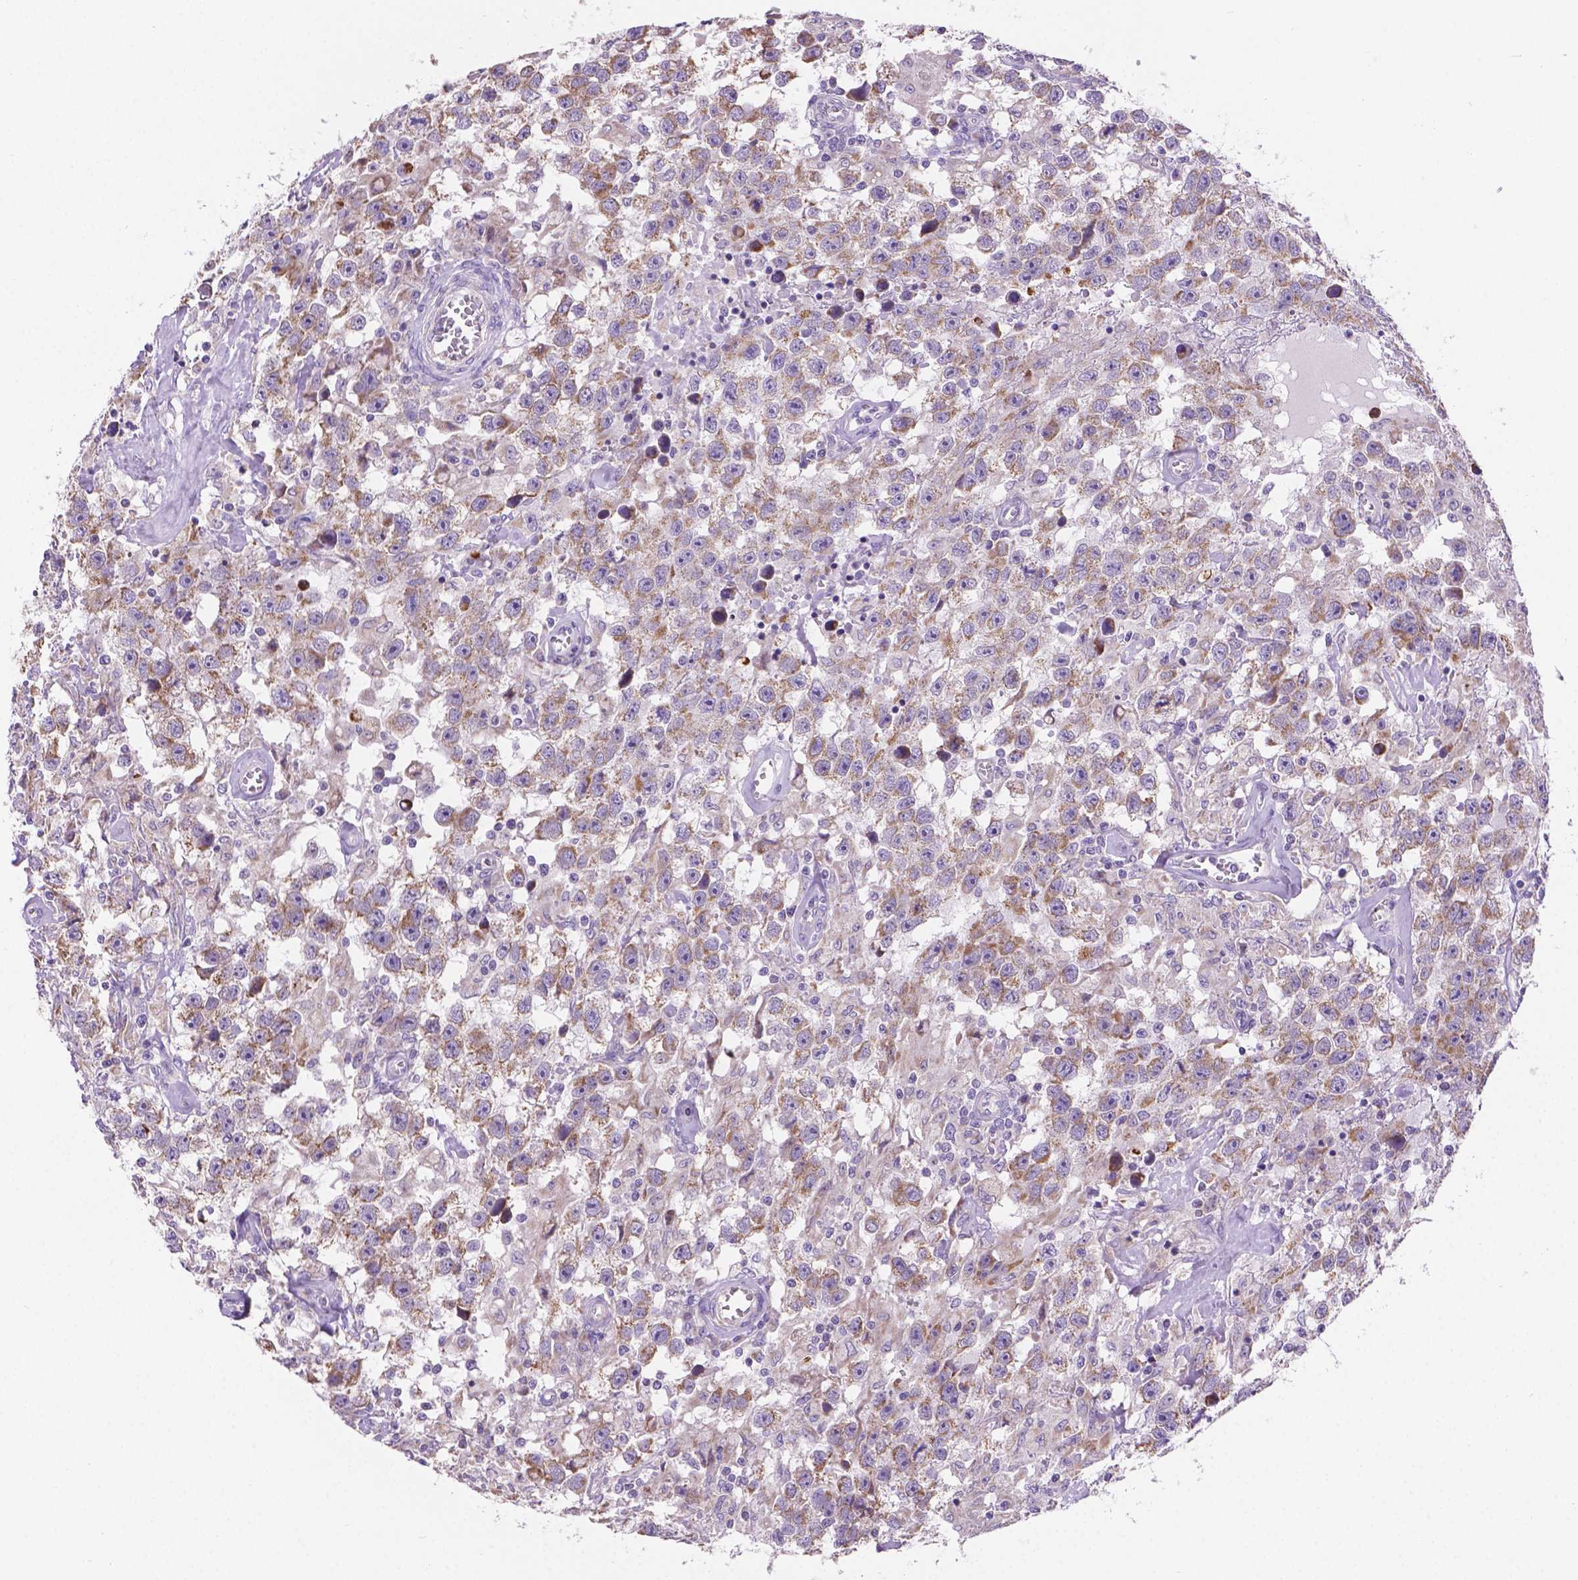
{"staining": {"intensity": "moderate", "quantity": "25%-75%", "location": "cytoplasmic/membranous"}, "tissue": "testis cancer", "cell_type": "Tumor cells", "image_type": "cancer", "snomed": [{"axis": "morphology", "description": "Seminoma, NOS"}, {"axis": "topography", "description": "Testis"}], "caption": "Protein staining demonstrates moderate cytoplasmic/membranous positivity in approximately 25%-75% of tumor cells in testis seminoma.", "gene": "CSPG5", "patient": {"sex": "male", "age": 43}}